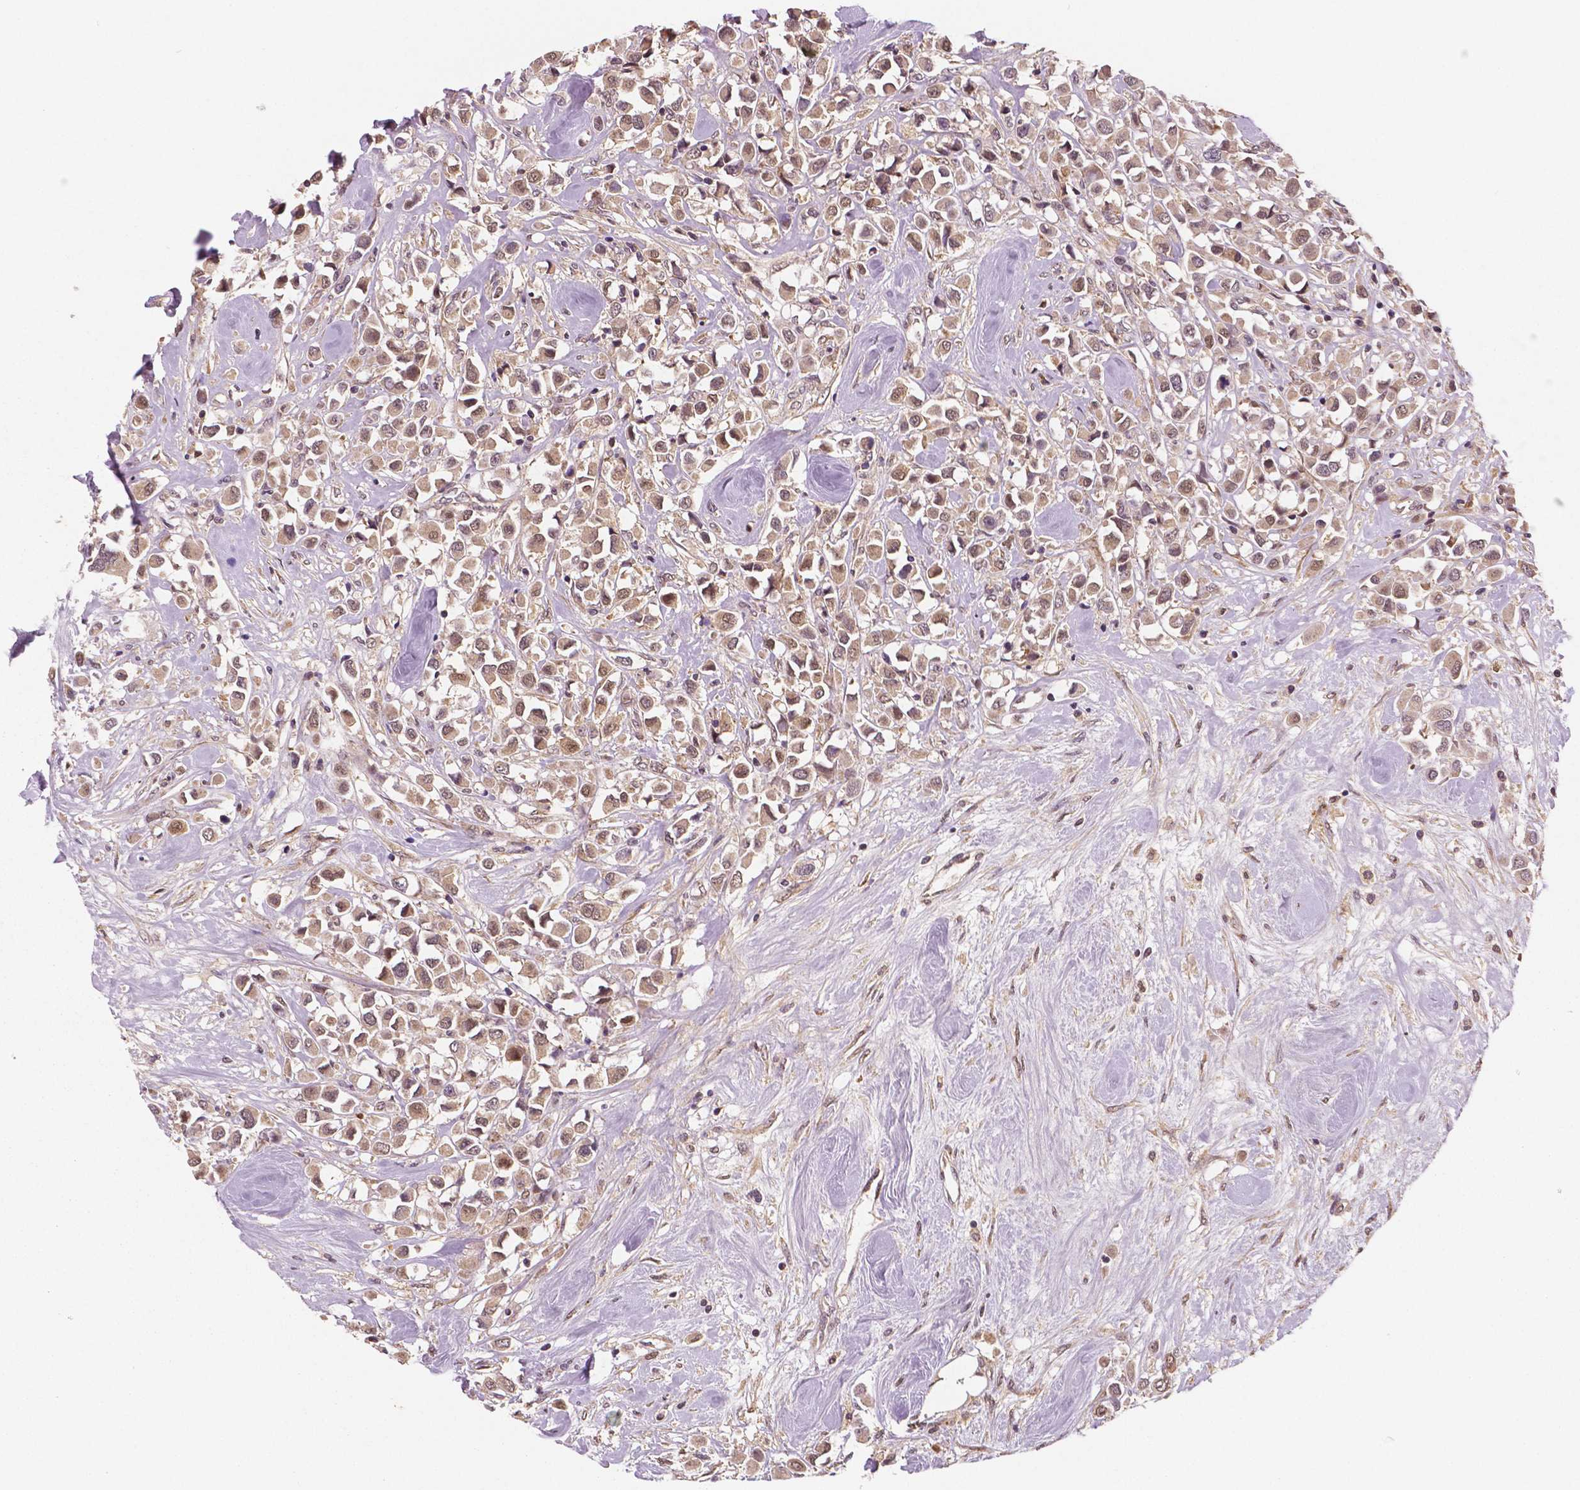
{"staining": {"intensity": "weak", "quantity": ">75%", "location": "cytoplasmic/membranous,nuclear"}, "tissue": "breast cancer", "cell_type": "Tumor cells", "image_type": "cancer", "snomed": [{"axis": "morphology", "description": "Duct carcinoma"}, {"axis": "topography", "description": "Breast"}], "caption": "This image demonstrates breast cancer (infiltrating ductal carcinoma) stained with IHC to label a protein in brown. The cytoplasmic/membranous and nuclear of tumor cells show weak positivity for the protein. Nuclei are counter-stained blue.", "gene": "STAT3", "patient": {"sex": "female", "age": 61}}